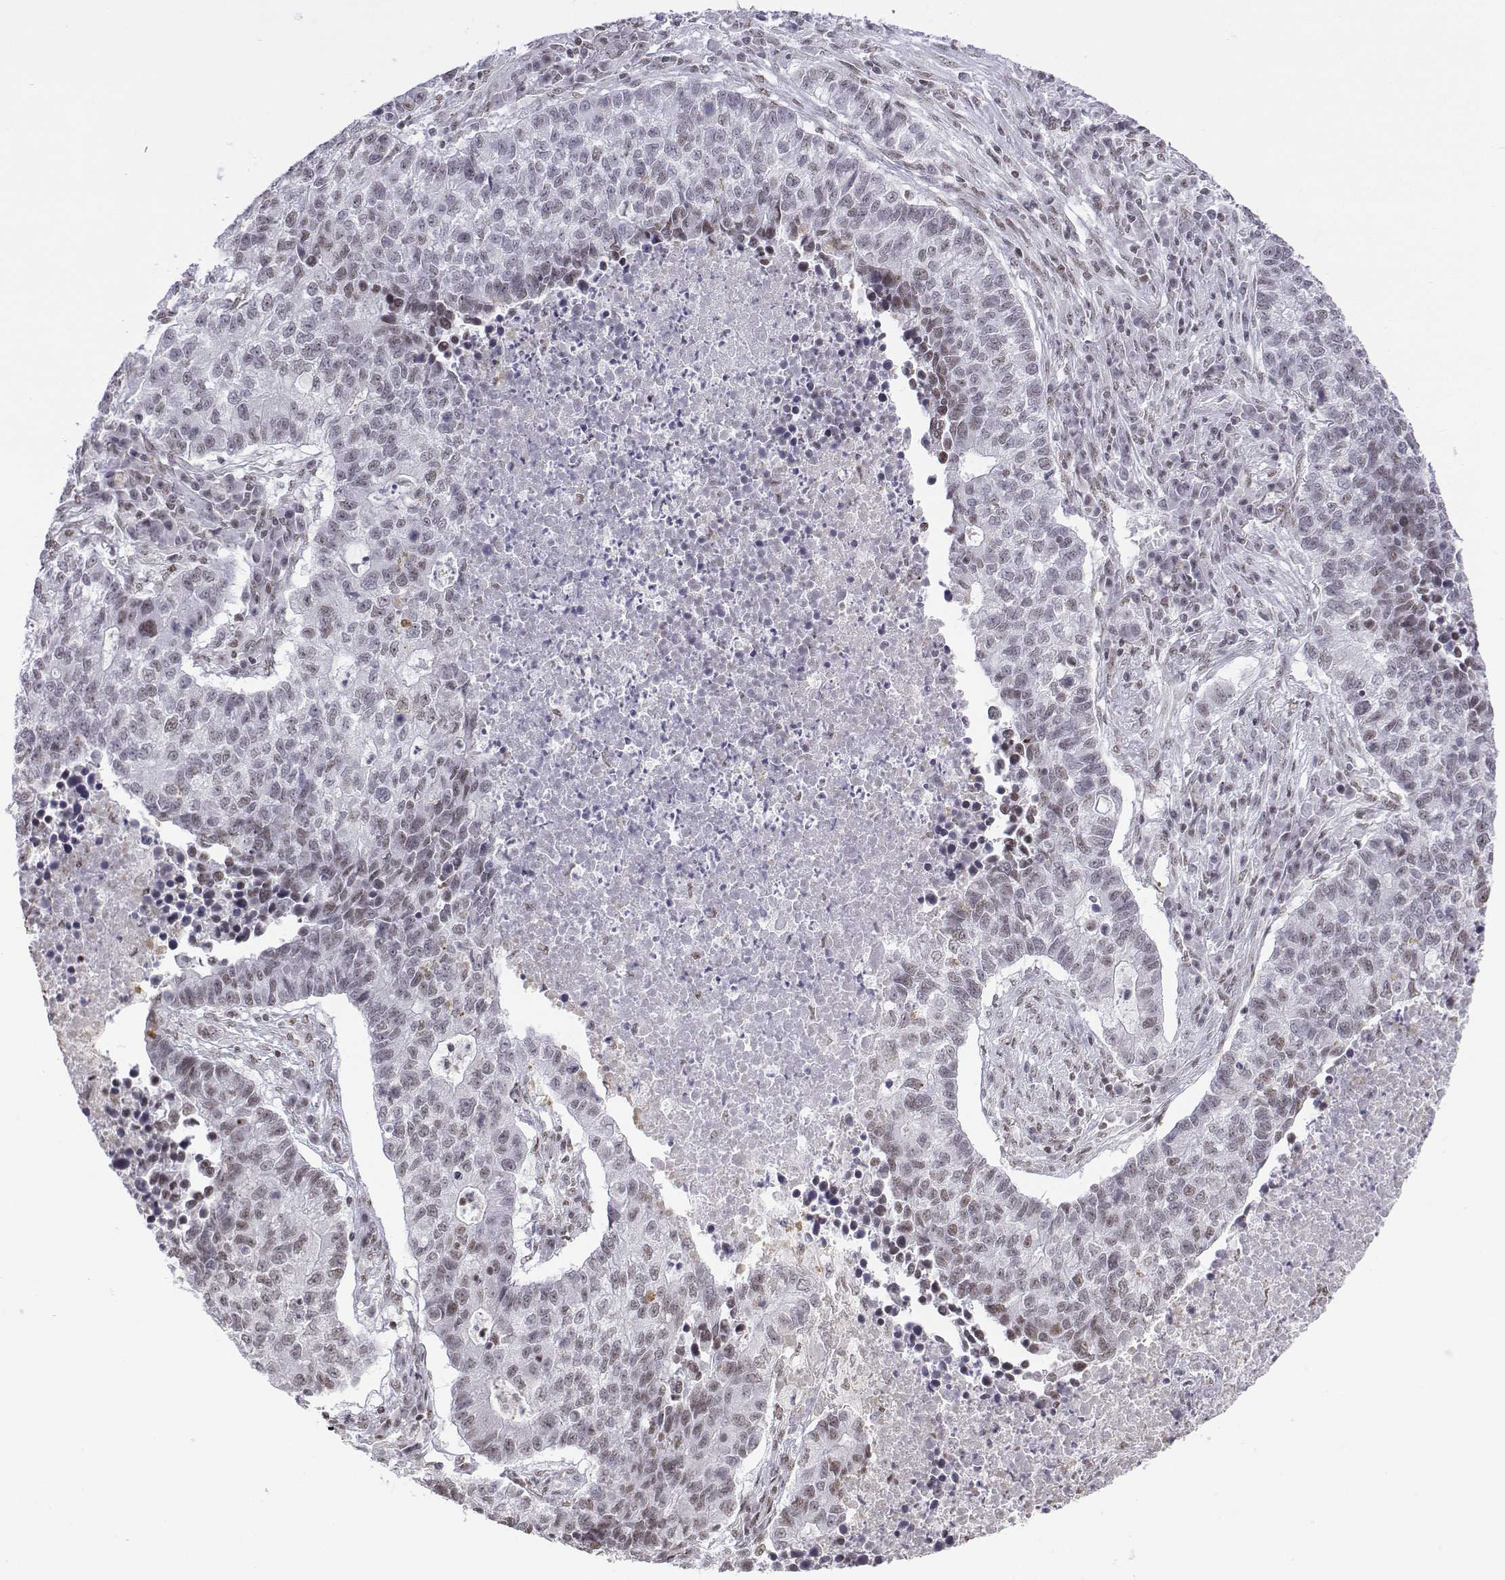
{"staining": {"intensity": "weak", "quantity": "25%-75%", "location": "nuclear"}, "tissue": "lung cancer", "cell_type": "Tumor cells", "image_type": "cancer", "snomed": [{"axis": "morphology", "description": "Adenocarcinoma, NOS"}, {"axis": "topography", "description": "Lung"}], "caption": "Lung adenocarcinoma stained for a protein (brown) reveals weak nuclear positive positivity in about 25%-75% of tumor cells.", "gene": "SETD1A", "patient": {"sex": "male", "age": 57}}